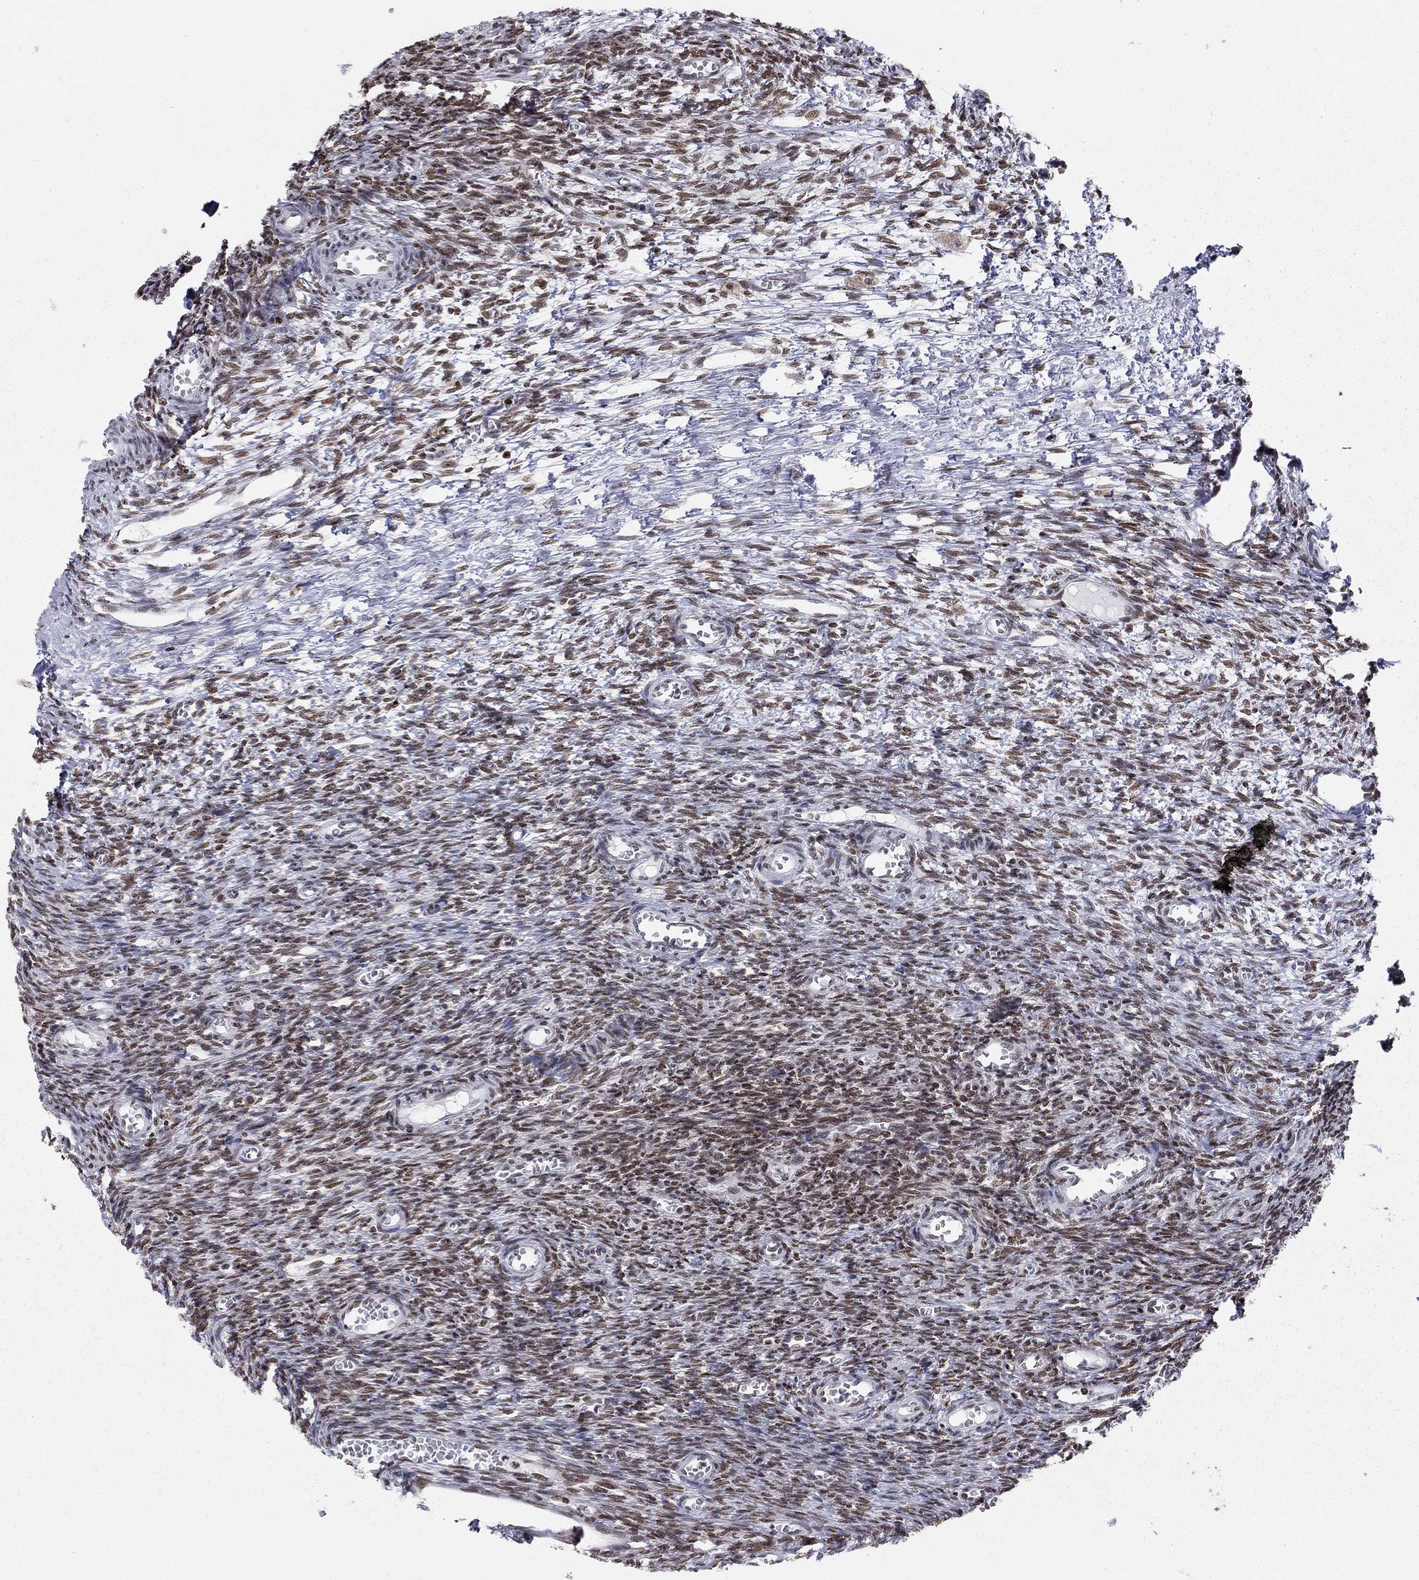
{"staining": {"intensity": "moderate", "quantity": ">75%", "location": "nuclear"}, "tissue": "ovary", "cell_type": "Ovarian stroma cells", "image_type": "normal", "snomed": [{"axis": "morphology", "description": "Normal tissue, NOS"}, {"axis": "topography", "description": "Ovary"}], "caption": "The immunohistochemical stain highlights moderate nuclear expression in ovarian stroma cells of unremarkable ovary.", "gene": "H2AX", "patient": {"sex": "female", "age": 27}}